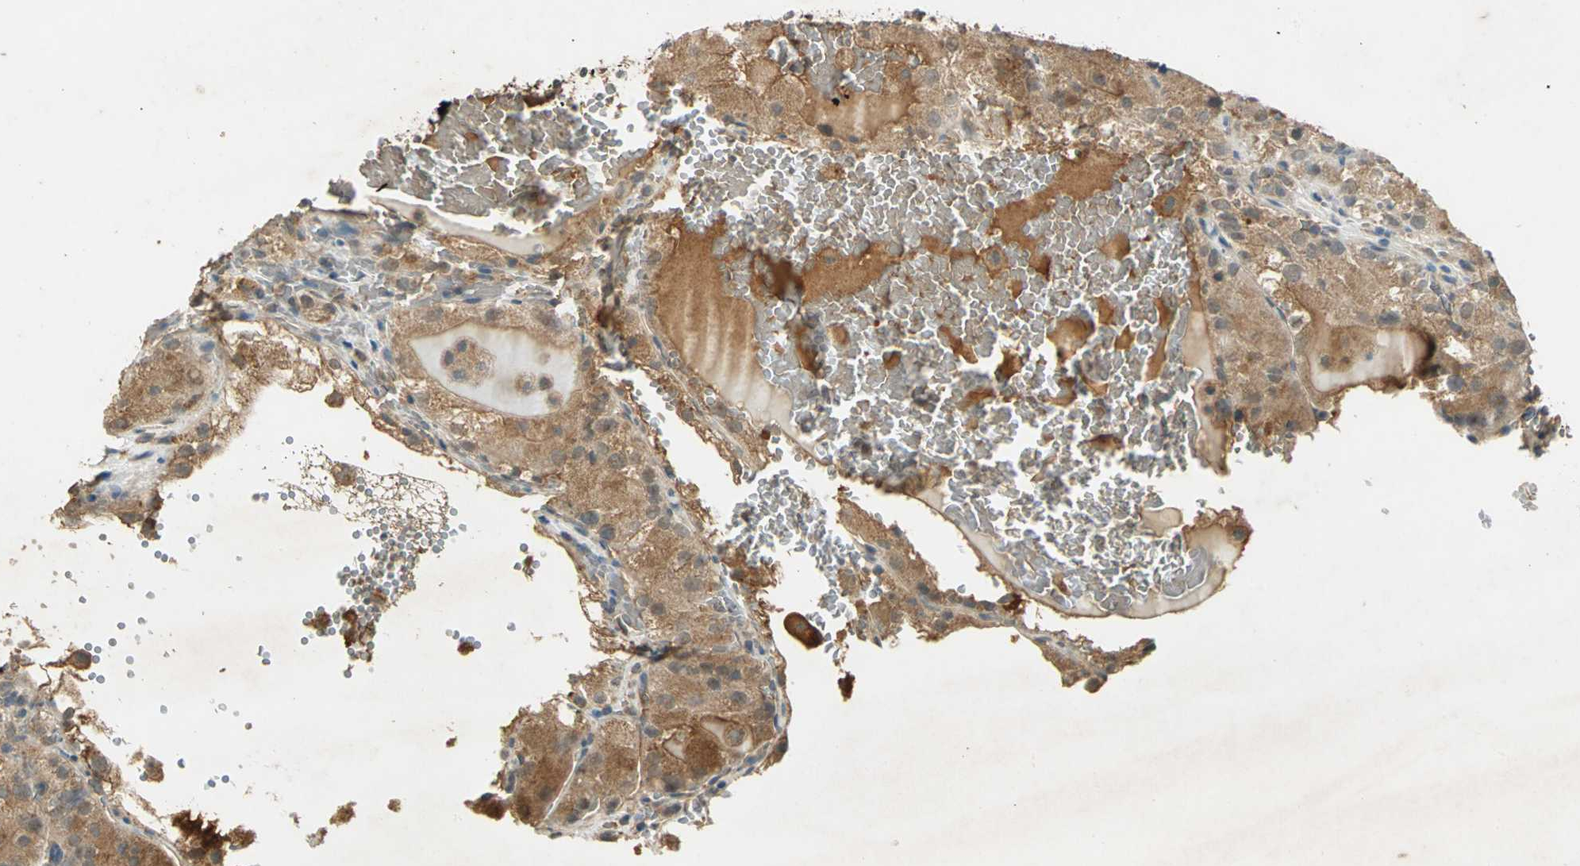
{"staining": {"intensity": "moderate", "quantity": "25%-75%", "location": "cytoplasmic/membranous"}, "tissue": "renal cancer", "cell_type": "Tumor cells", "image_type": "cancer", "snomed": [{"axis": "morphology", "description": "Normal tissue, NOS"}, {"axis": "morphology", "description": "Adenocarcinoma, NOS"}, {"axis": "topography", "description": "Kidney"}], "caption": "The immunohistochemical stain shows moderate cytoplasmic/membranous positivity in tumor cells of renal adenocarcinoma tissue.", "gene": "KEAP1", "patient": {"sex": "male", "age": 61}}